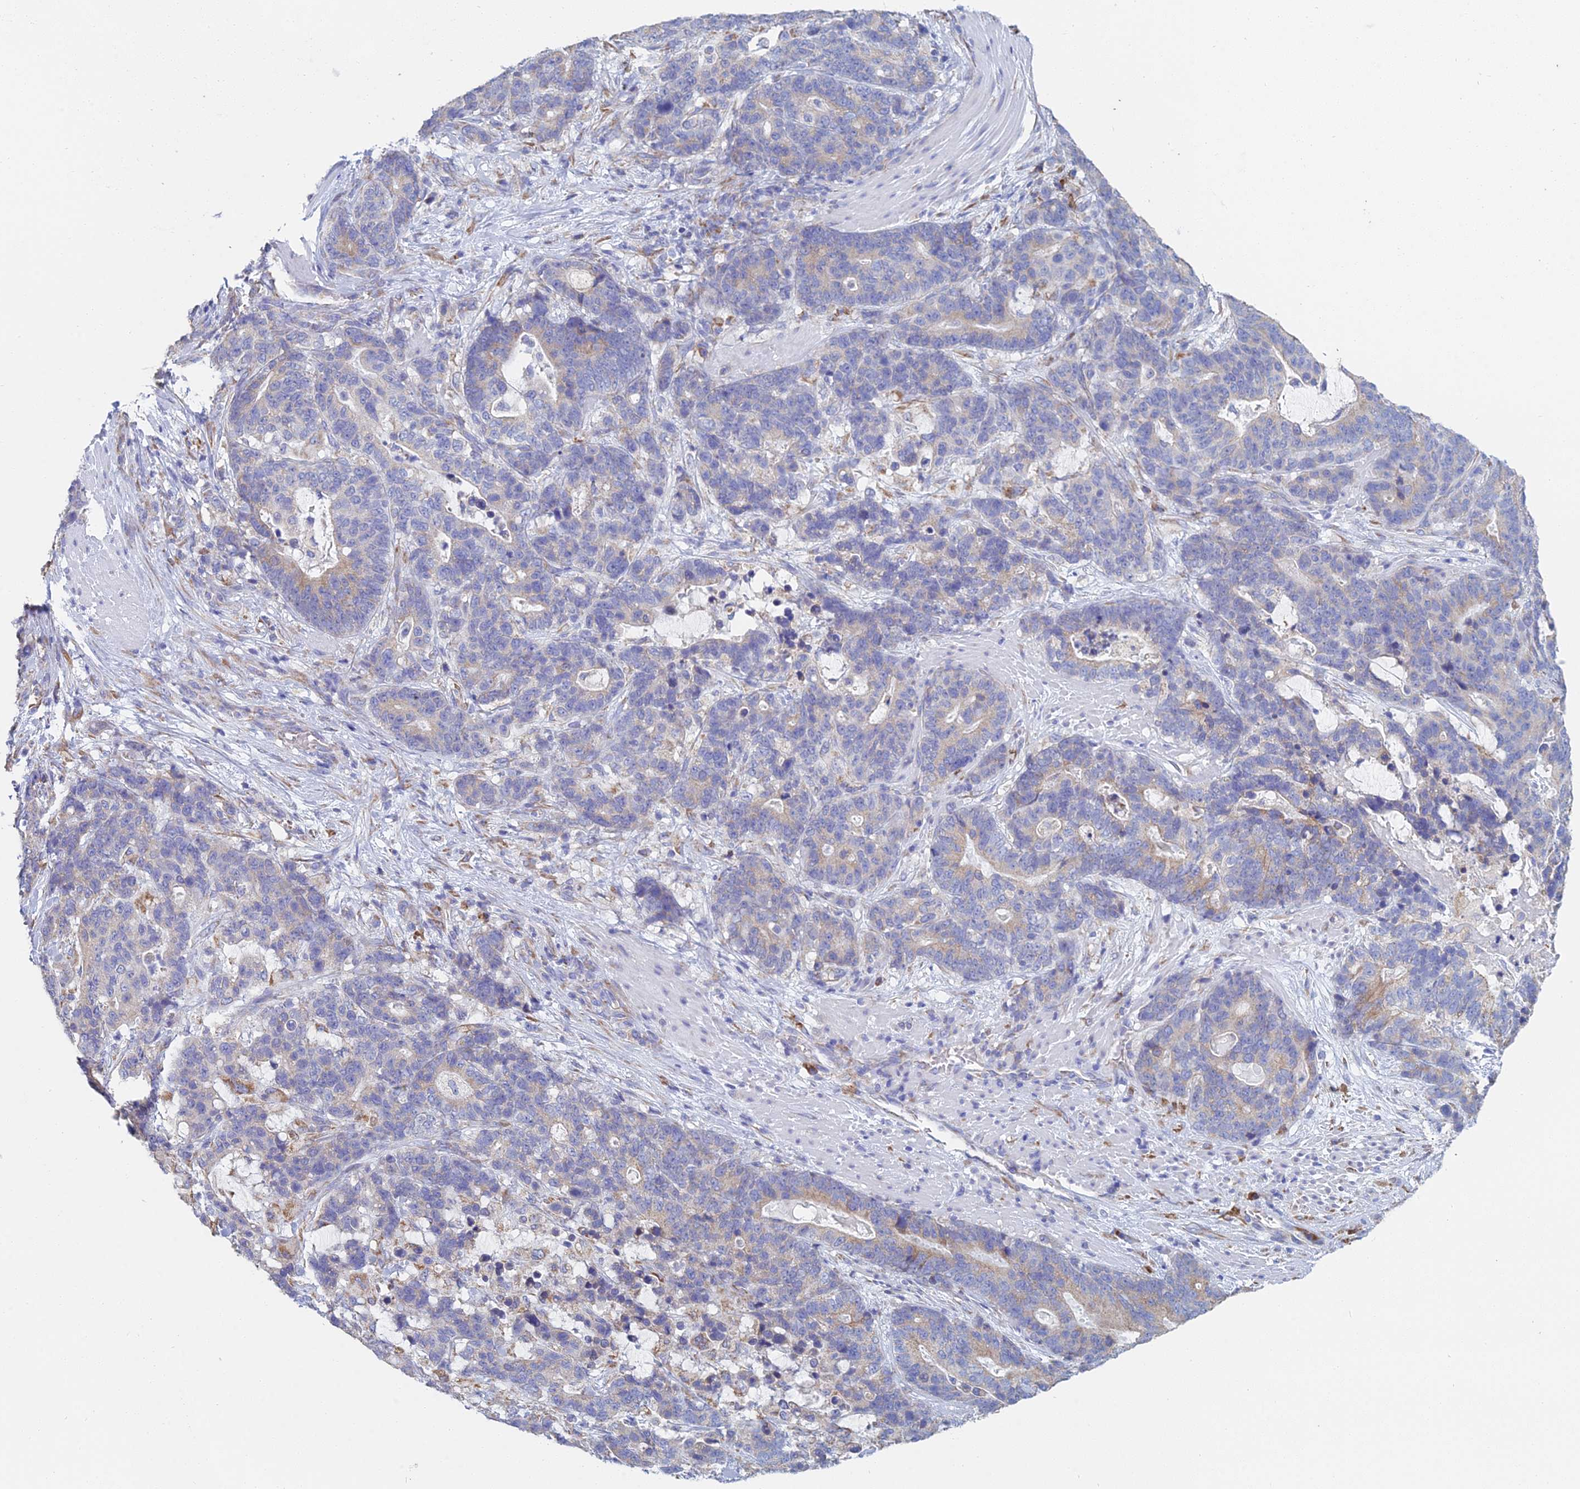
{"staining": {"intensity": "weak", "quantity": "<25%", "location": "cytoplasmic/membranous"}, "tissue": "stomach cancer", "cell_type": "Tumor cells", "image_type": "cancer", "snomed": [{"axis": "morphology", "description": "Adenocarcinoma, NOS"}, {"axis": "topography", "description": "Stomach"}], "caption": "High power microscopy micrograph of an immunohistochemistry image of stomach cancer (adenocarcinoma), revealing no significant expression in tumor cells. (Stains: DAB (3,3'-diaminobenzidine) immunohistochemistry with hematoxylin counter stain, Microscopy: brightfield microscopy at high magnification).", "gene": "CRACR2B", "patient": {"sex": "female", "age": 76}}